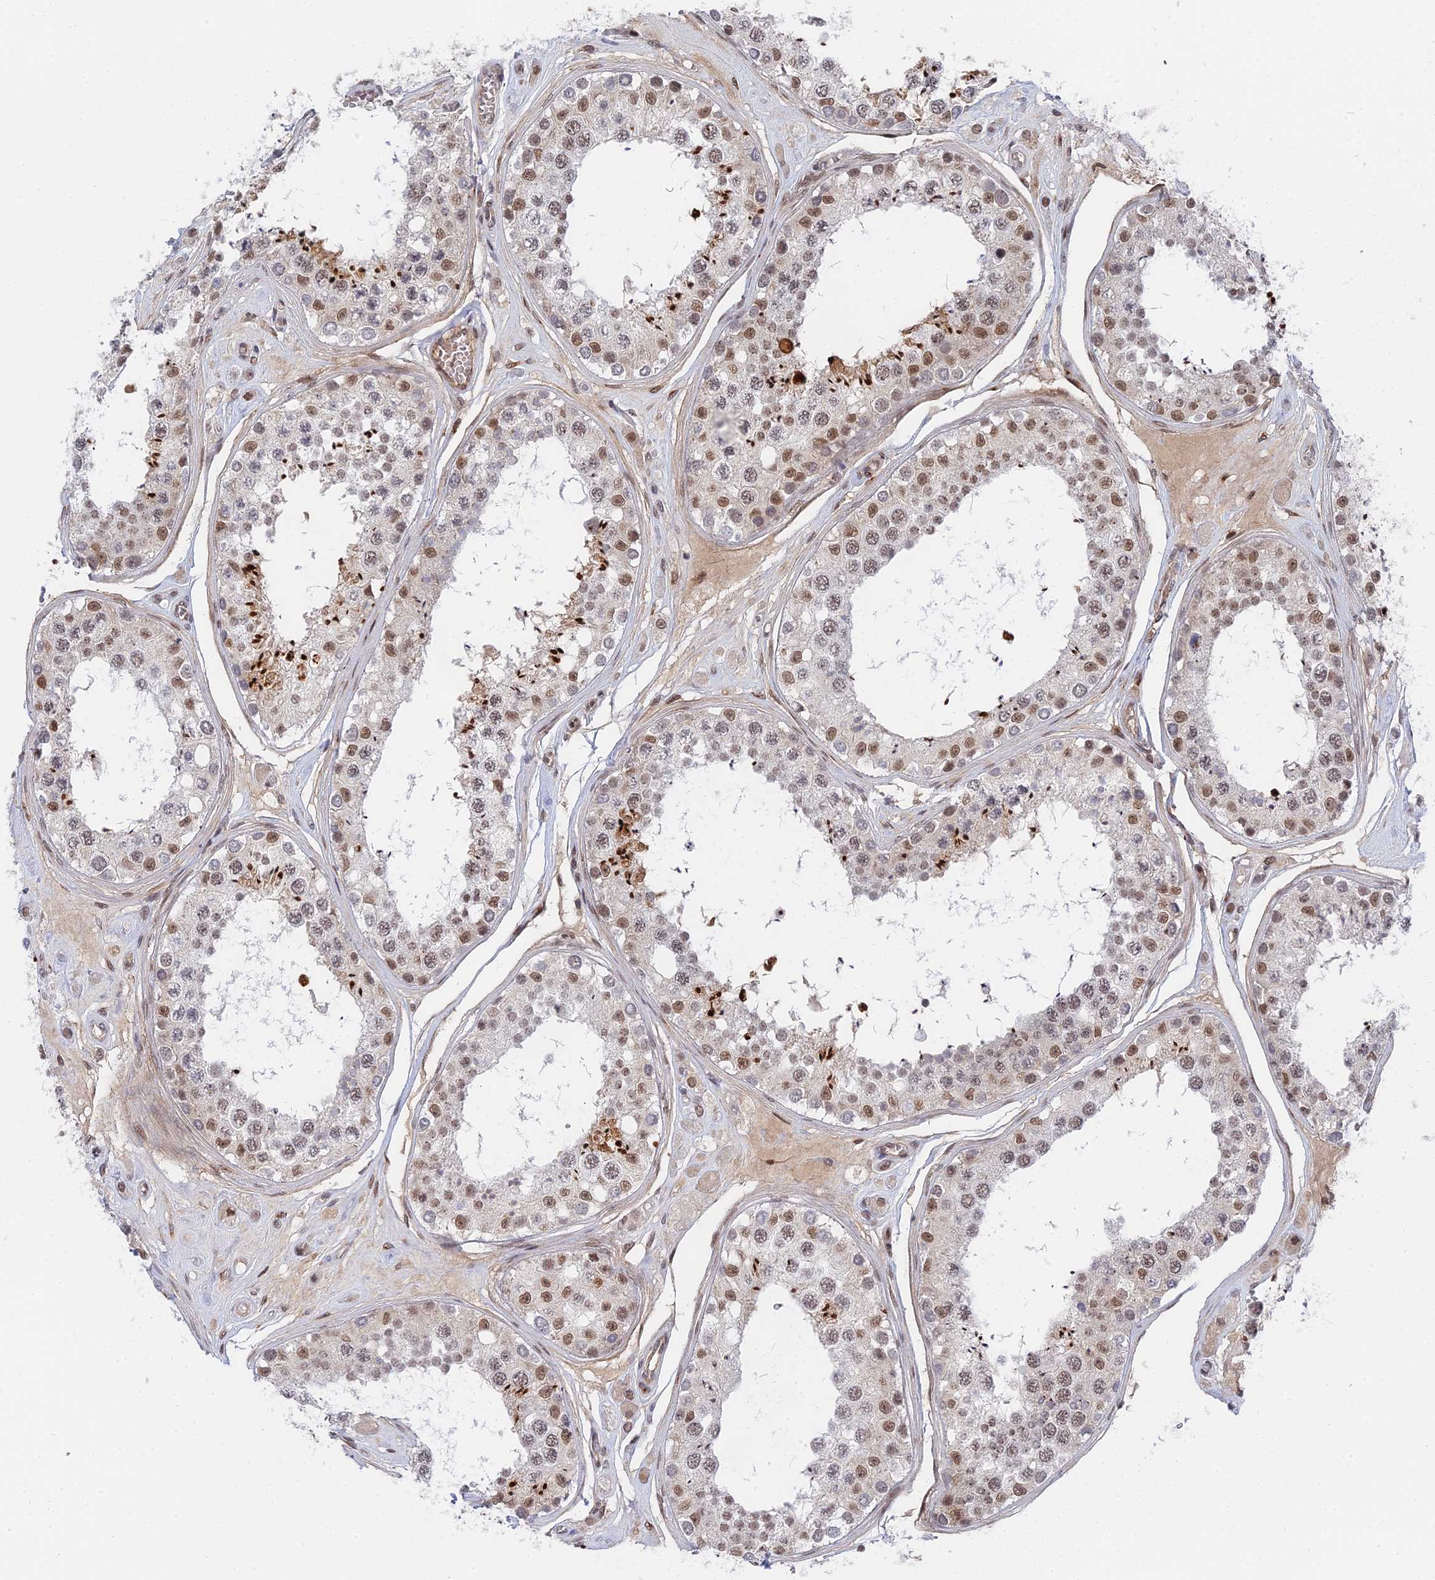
{"staining": {"intensity": "moderate", "quantity": "25%-75%", "location": "nuclear"}, "tissue": "testis", "cell_type": "Cells in seminiferous ducts", "image_type": "normal", "snomed": [{"axis": "morphology", "description": "Normal tissue, NOS"}, {"axis": "topography", "description": "Testis"}], "caption": "Moderate nuclear staining for a protein is appreciated in about 25%-75% of cells in seminiferous ducts of unremarkable testis using IHC.", "gene": "CCDC85A", "patient": {"sex": "male", "age": 25}}